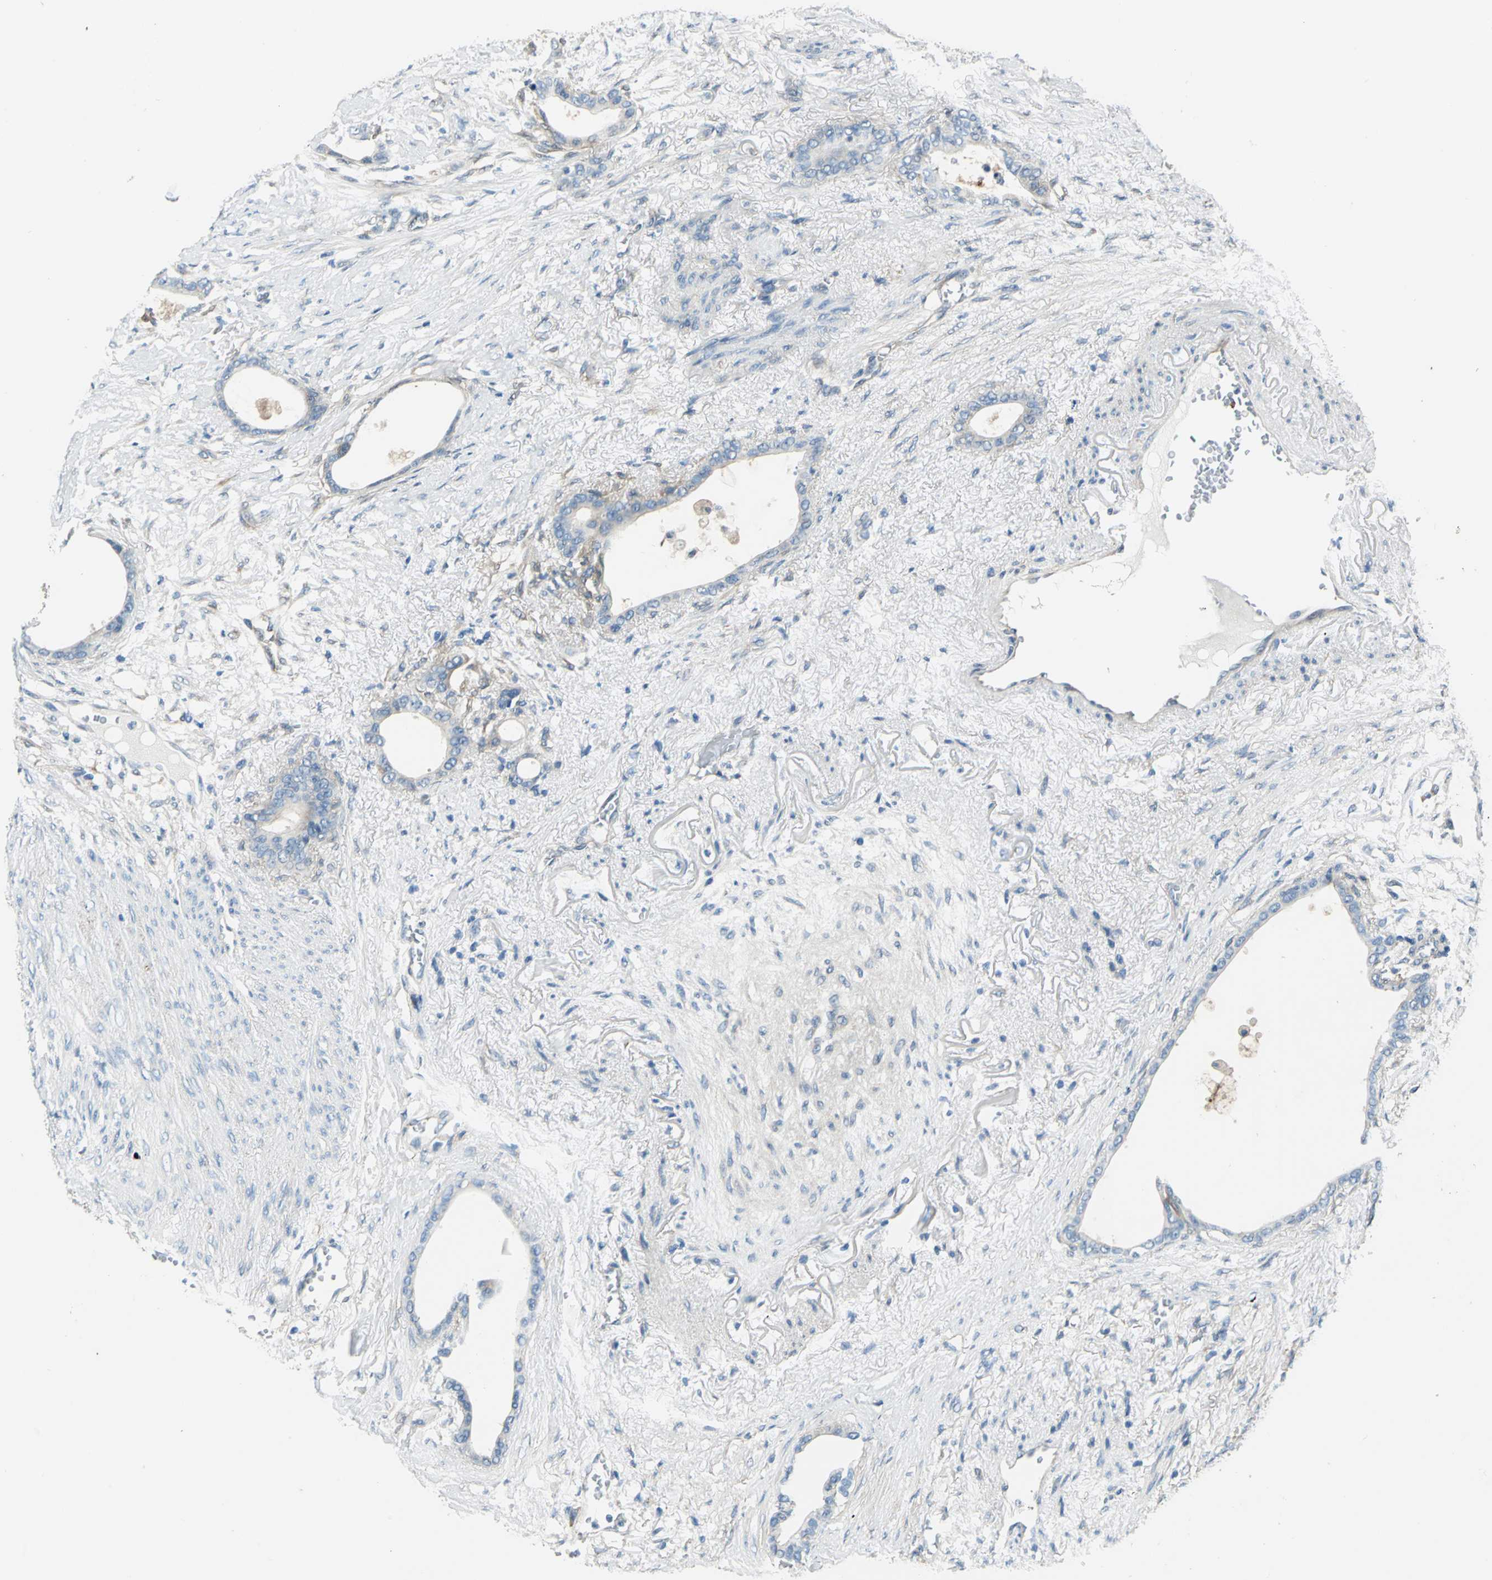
{"staining": {"intensity": "weak", "quantity": "<25%", "location": "cytoplasmic/membranous"}, "tissue": "stomach cancer", "cell_type": "Tumor cells", "image_type": "cancer", "snomed": [{"axis": "morphology", "description": "Adenocarcinoma, NOS"}, {"axis": "topography", "description": "Stomach"}], "caption": "Tumor cells are negative for brown protein staining in stomach cancer (adenocarcinoma).", "gene": "CDC42EP1", "patient": {"sex": "female", "age": 75}}